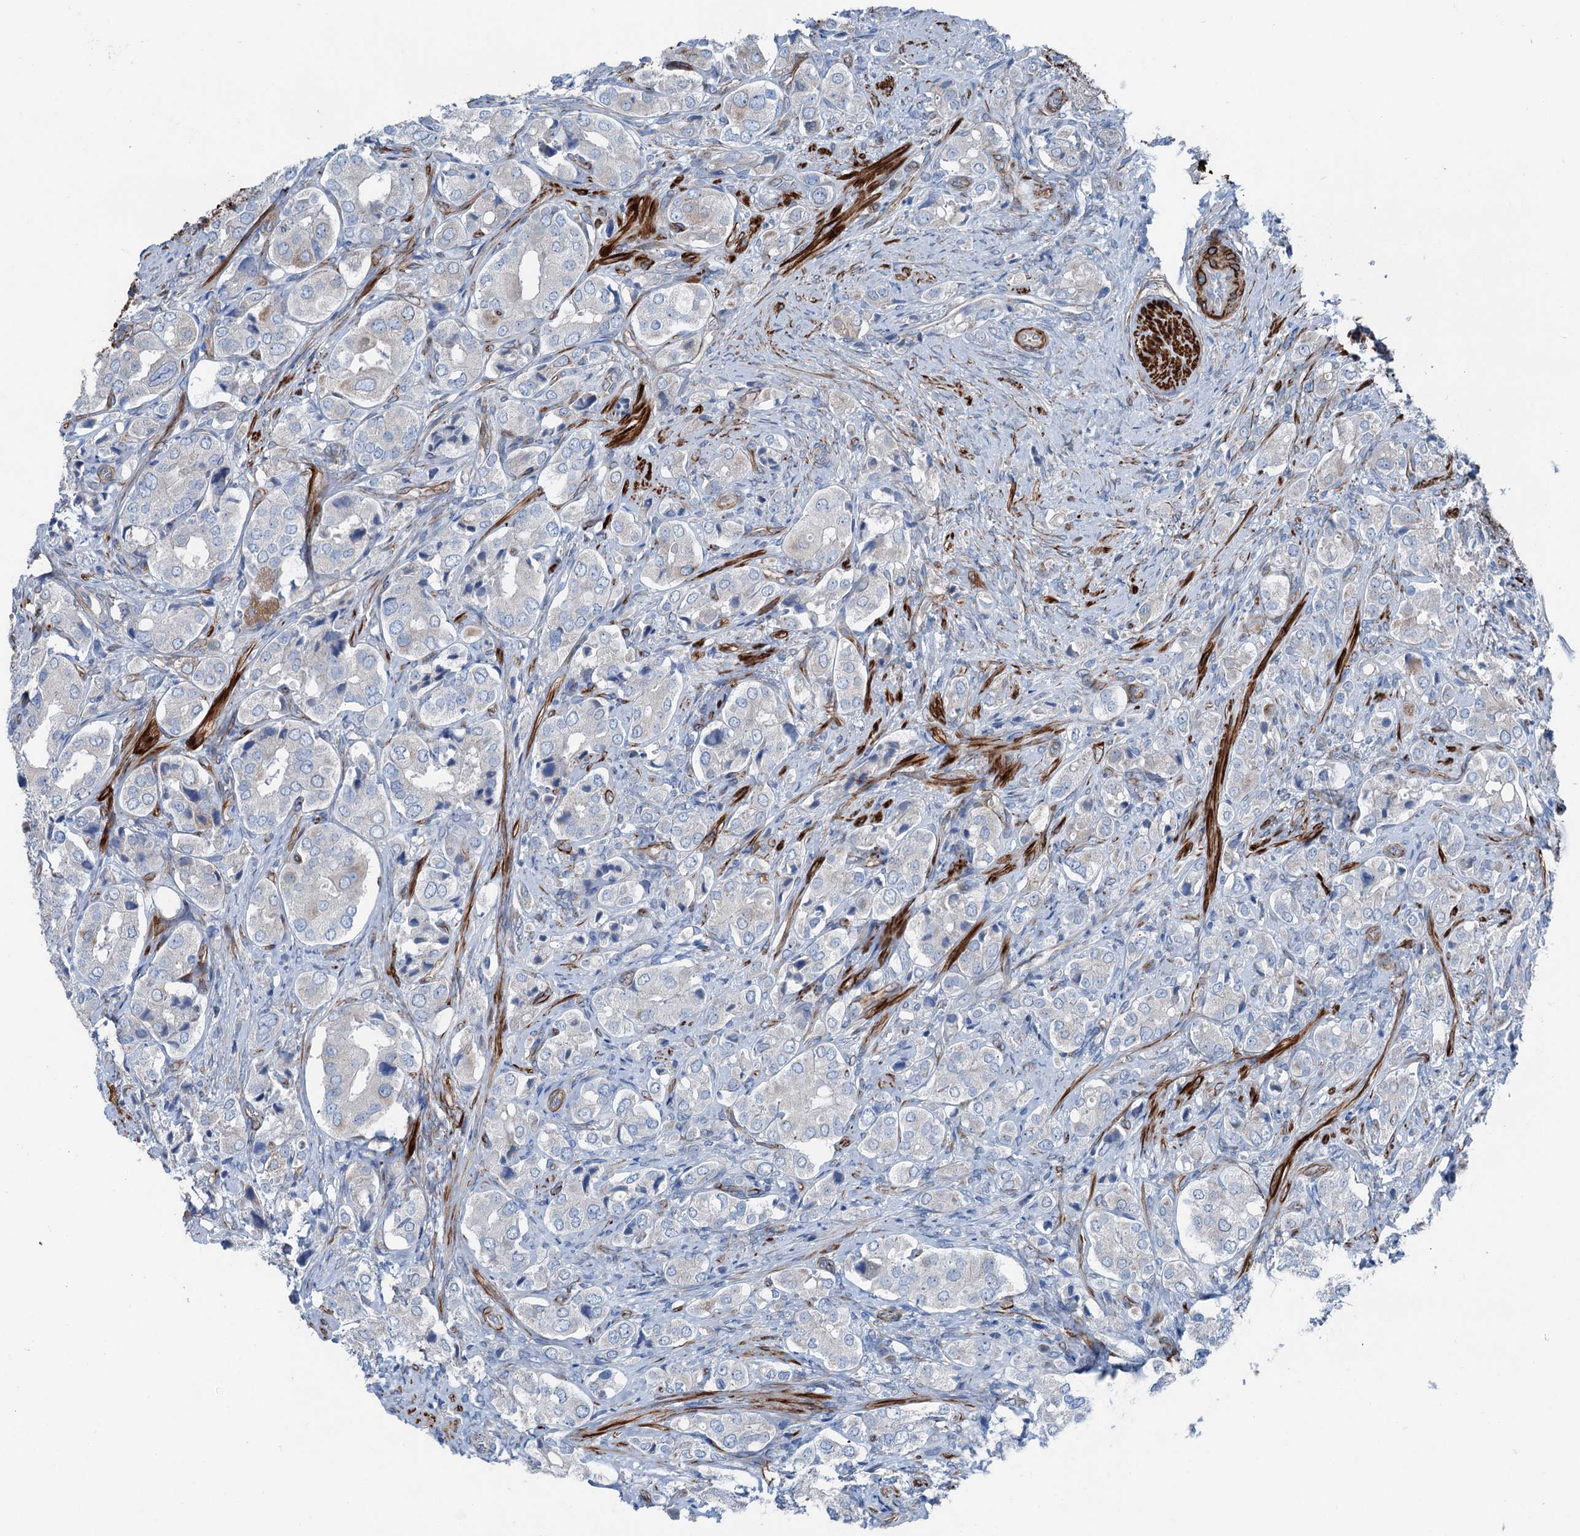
{"staining": {"intensity": "negative", "quantity": "none", "location": "none"}, "tissue": "prostate cancer", "cell_type": "Tumor cells", "image_type": "cancer", "snomed": [{"axis": "morphology", "description": "Adenocarcinoma, High grade"}, {"axis": "topography", "description": "Prostate"}], "caption": "Photomicrograph shows no significant protein positivity in tumor cells of prostate cancer (high-grade adenocarcinoma).", "gene": "CALCOCO1", "patient": {"sex": "male", "age": 65}}